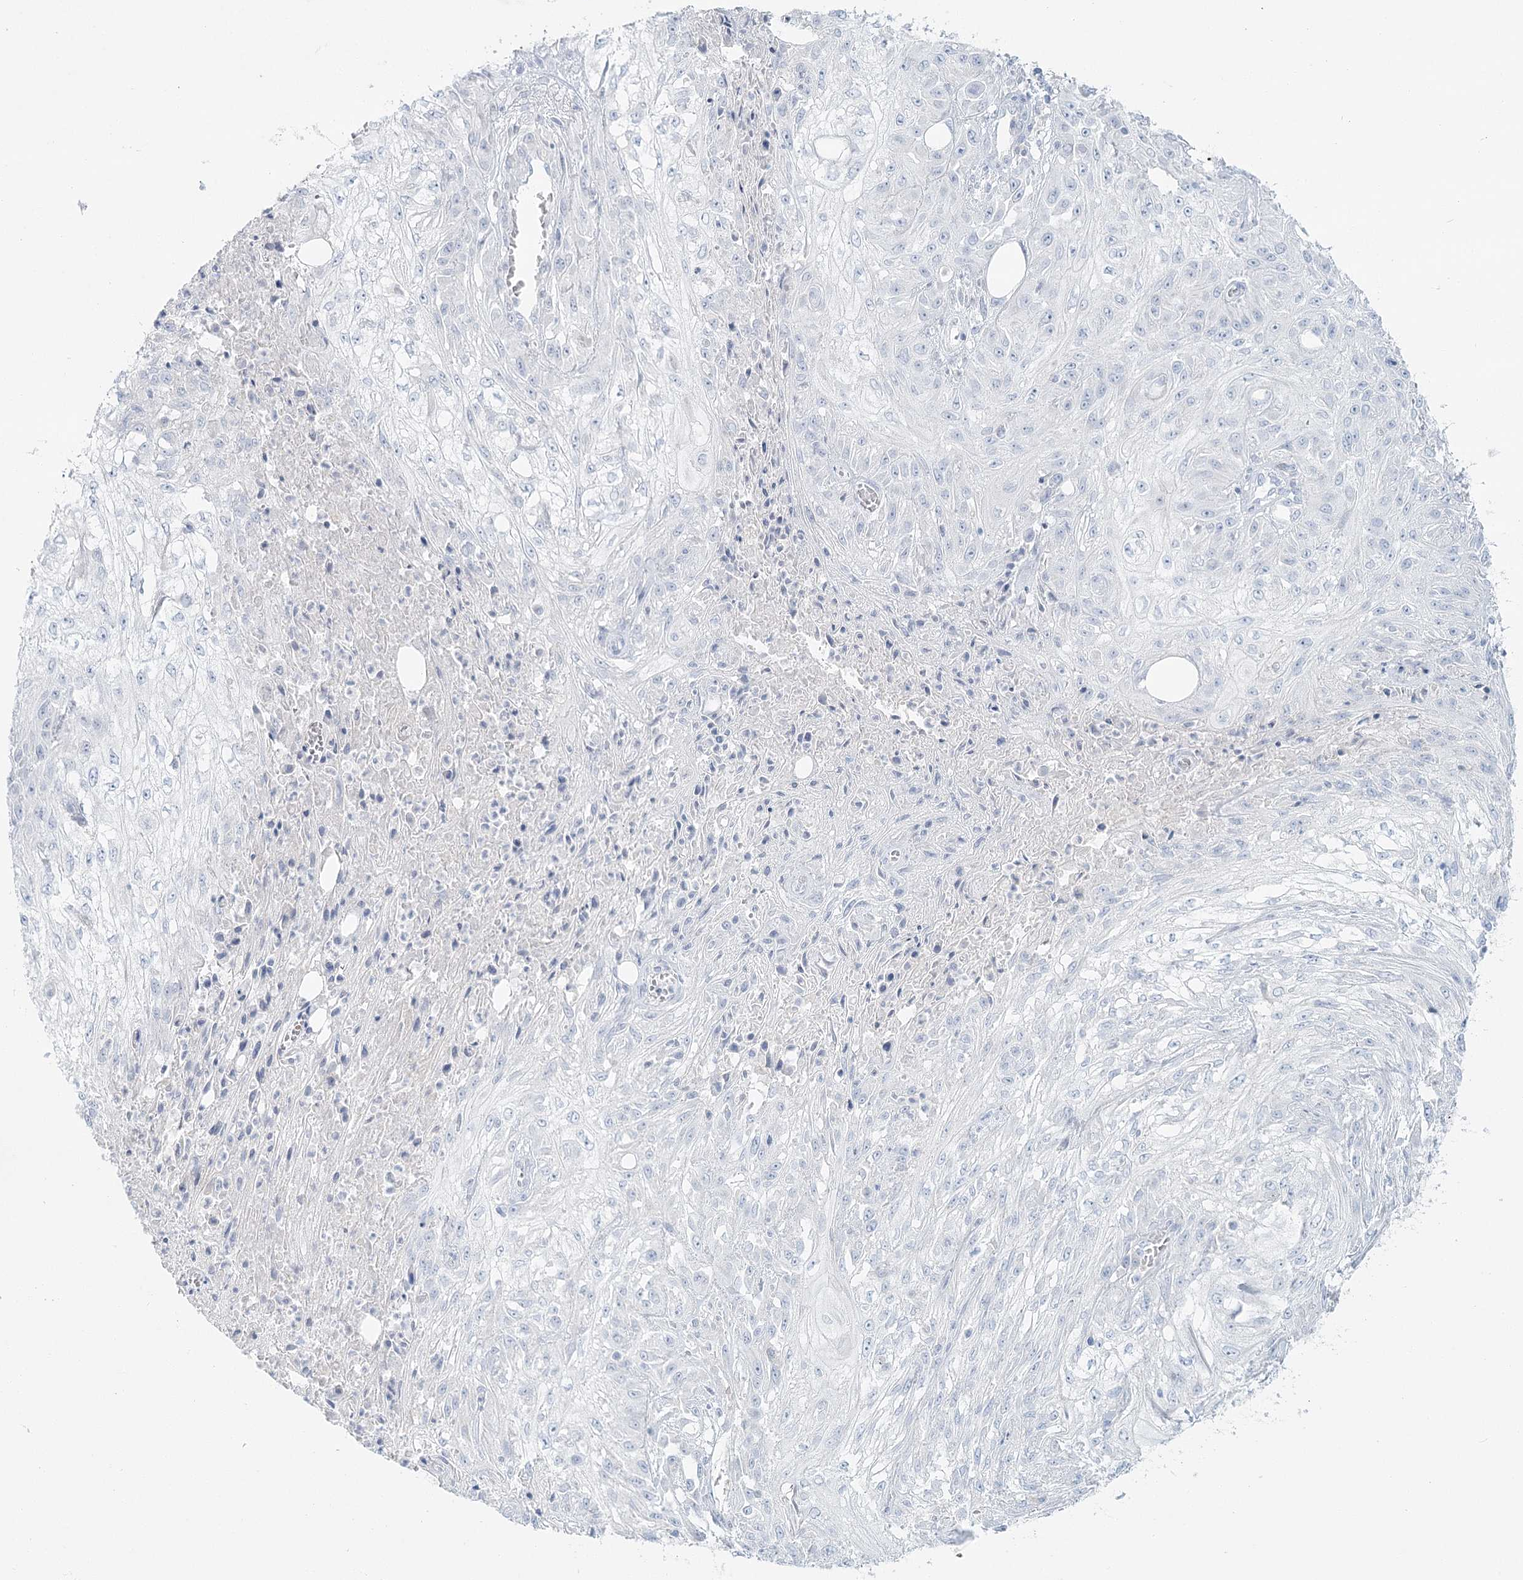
{"staining": {"intensity": "negative", "quantity": "none", "location": "none"}, "tissue": "skin cancer", "cell_type": "Tumor cells", "image_type": "cancer", "snomed": [{"axis": "morphology", "description": "Squamous cell carcinoma, NOS"}, {"axis": "morphology", "description": "Squamous cell carcinoma, metastatic, NOS"}, {"axis": "topography", "description": "Skin"}, {"axis": "topography", "description": "Lymph node"}], "caption": "This is an immunohistochemistry histopathology image of human skin squamous cell carcinoma. There is no expression in tumor cells.", "gene": "DMGDH", "patient": {"sex": "male", "age": 75}}